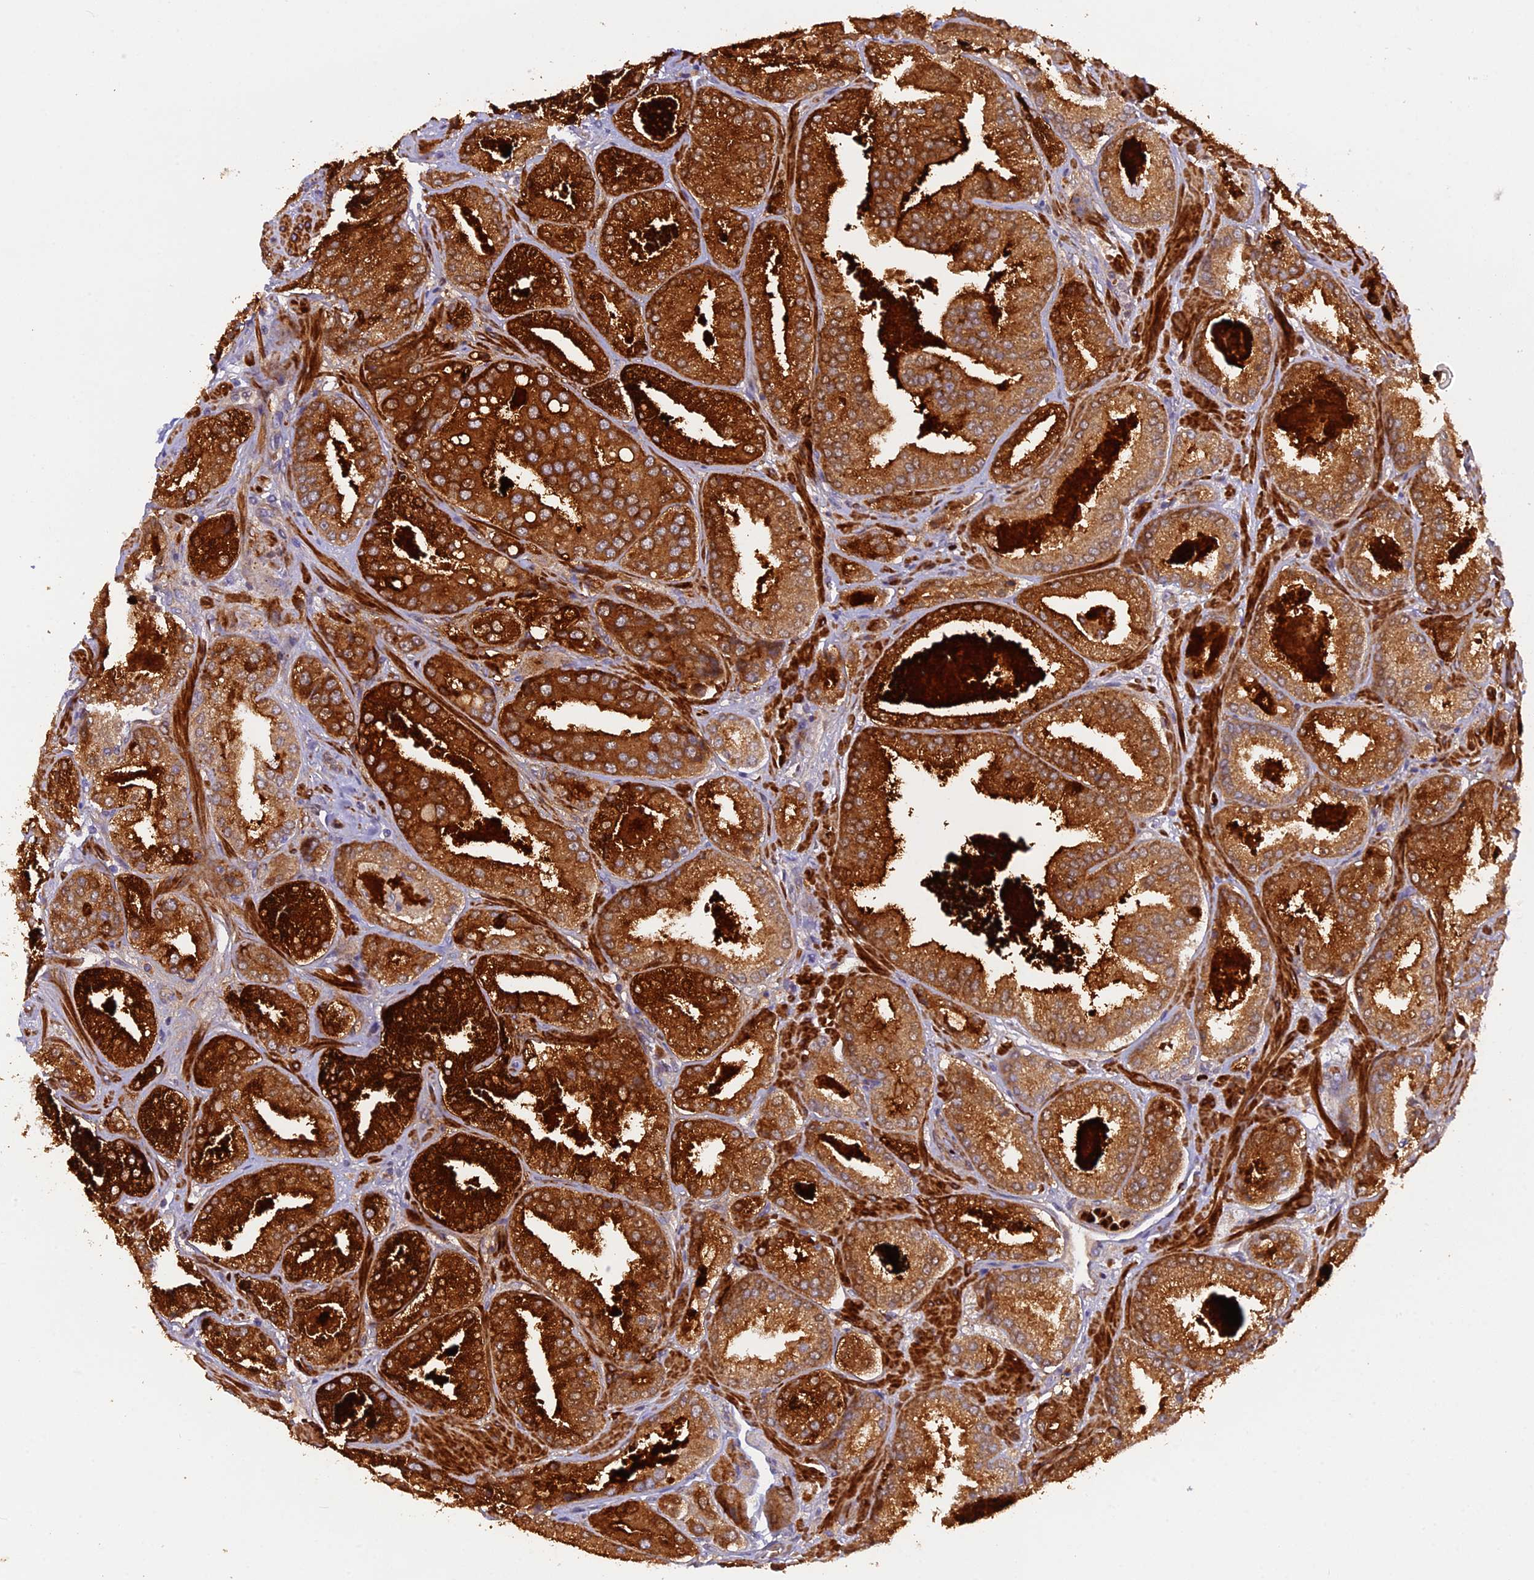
{"staining": {"intensity": "strong", "quantity": ">75%", "location": "cytoplasmic/membranous"}, "tissue": "prostate cancer", "cell_type": "Tumor cells", "image_type": "cancer", "snomed": [{"axis": "morphology", "description": "Adenocarcinoma, High grade"}, {"axis": "topography", "description": "Prostate"}], "caption": "Prostate cancer (high-grade adenocarcinoma) was stained to show a protein in brown. There is high levels of strong cytoplasmic/membranous positivity in about >75% of tumor cells. (DAB (3,3'-diaminobenzidine) = brown stain, brightfield microscopy at high magnification).", "gene": "WDFY4", "patient": {"sex": "male", "age": 63}}